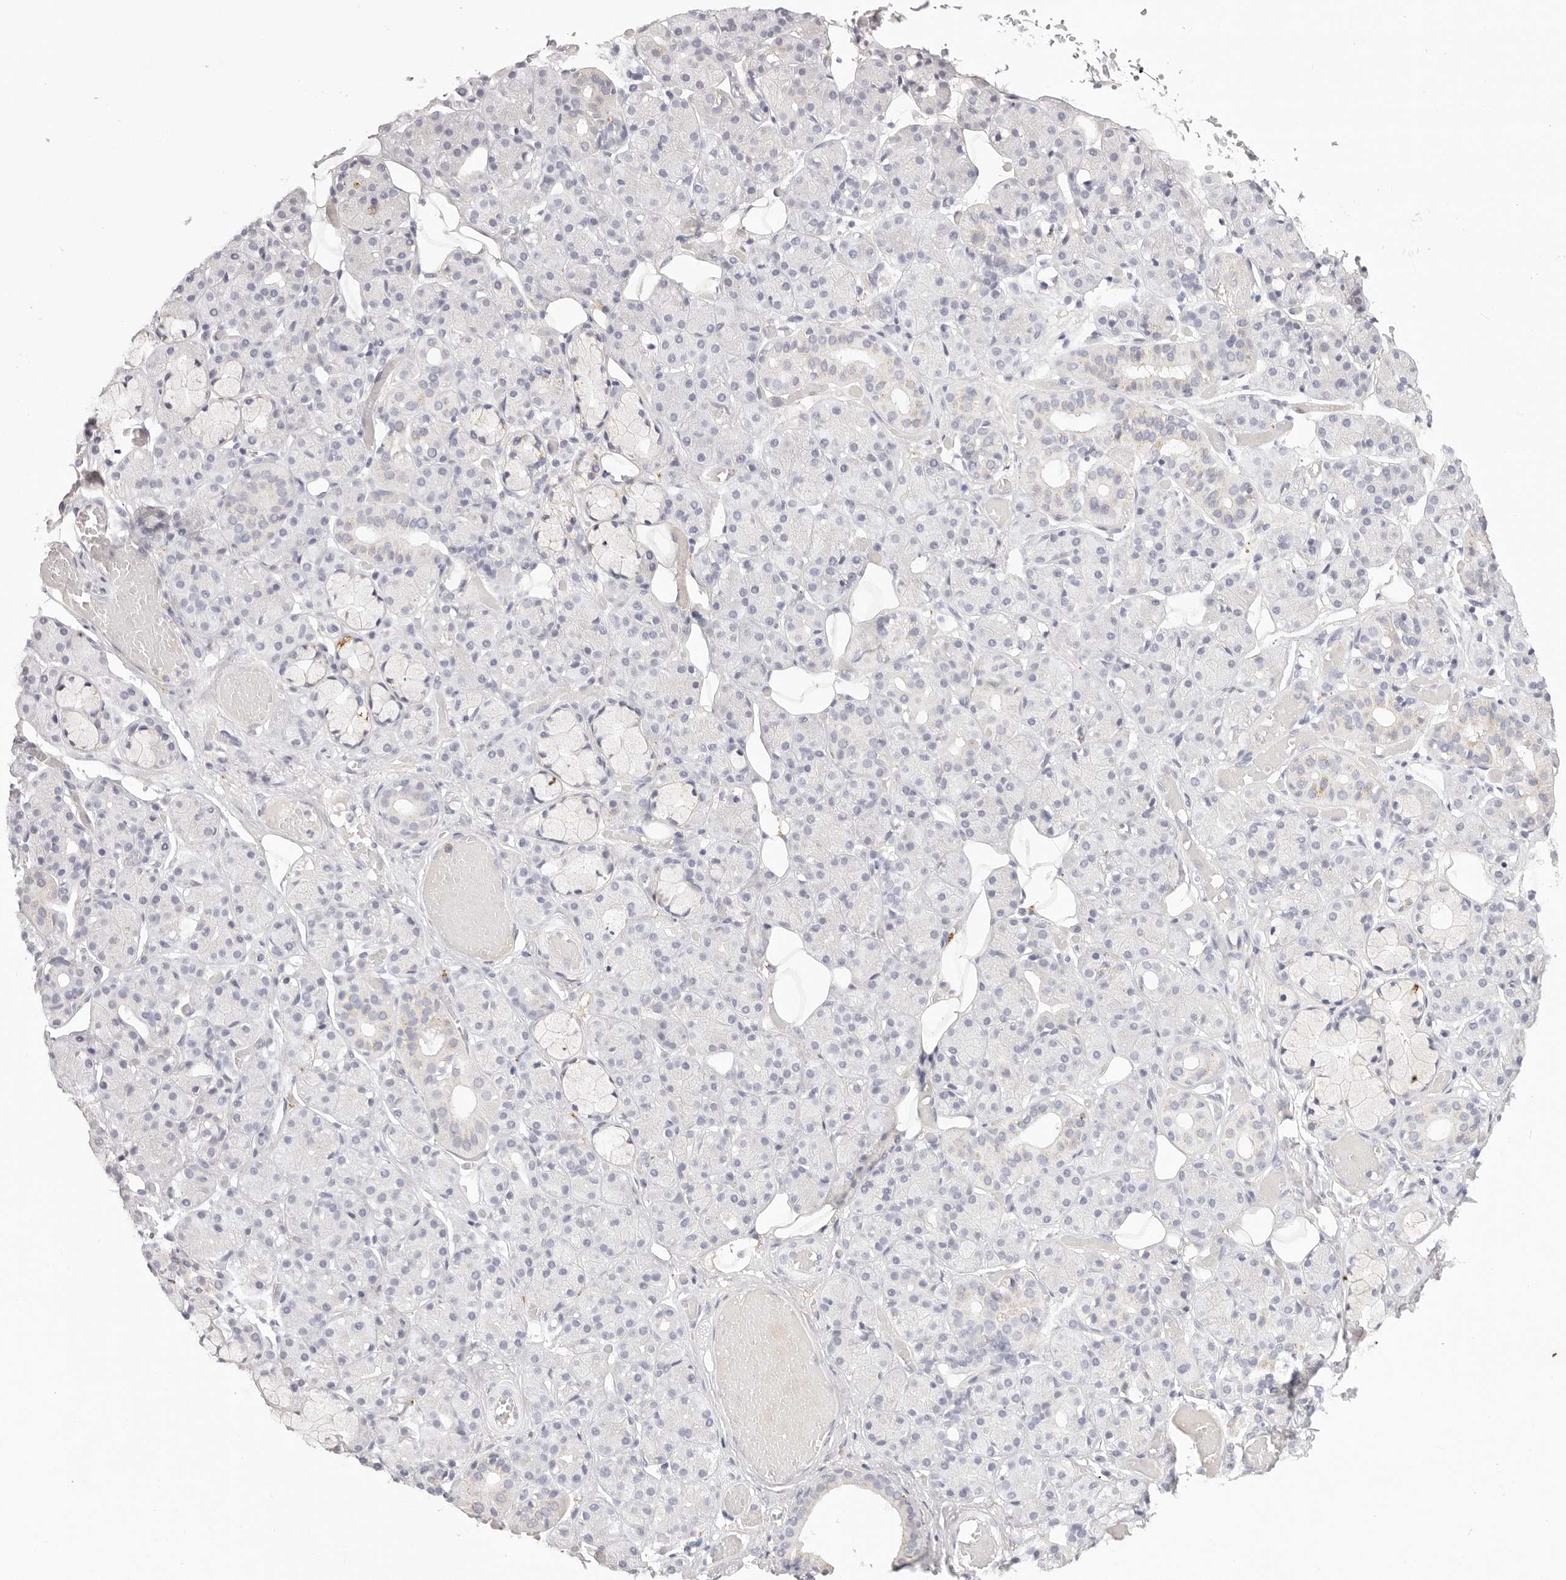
{"staining": {"intensity": "moderate", "quantity": "<25%", "location": "cytoplasmic/membranous"}, "tissue": "salivary gland", "cell_type": "Glandular cells", "image_type": "normal", "snomed": [{"axis": "morphology", "description": "Normal tissue, NOS"}, {"axis": "topography", "description": "Salivary gland"}], "caption": "Immunohistochemical staining of normal salivary gland displays moderate cytoplasmic/membranous protein staining in about <25% of glandular cells.", "gene": "STKLD1", "patient": {"sex": "male", "age": 63}}